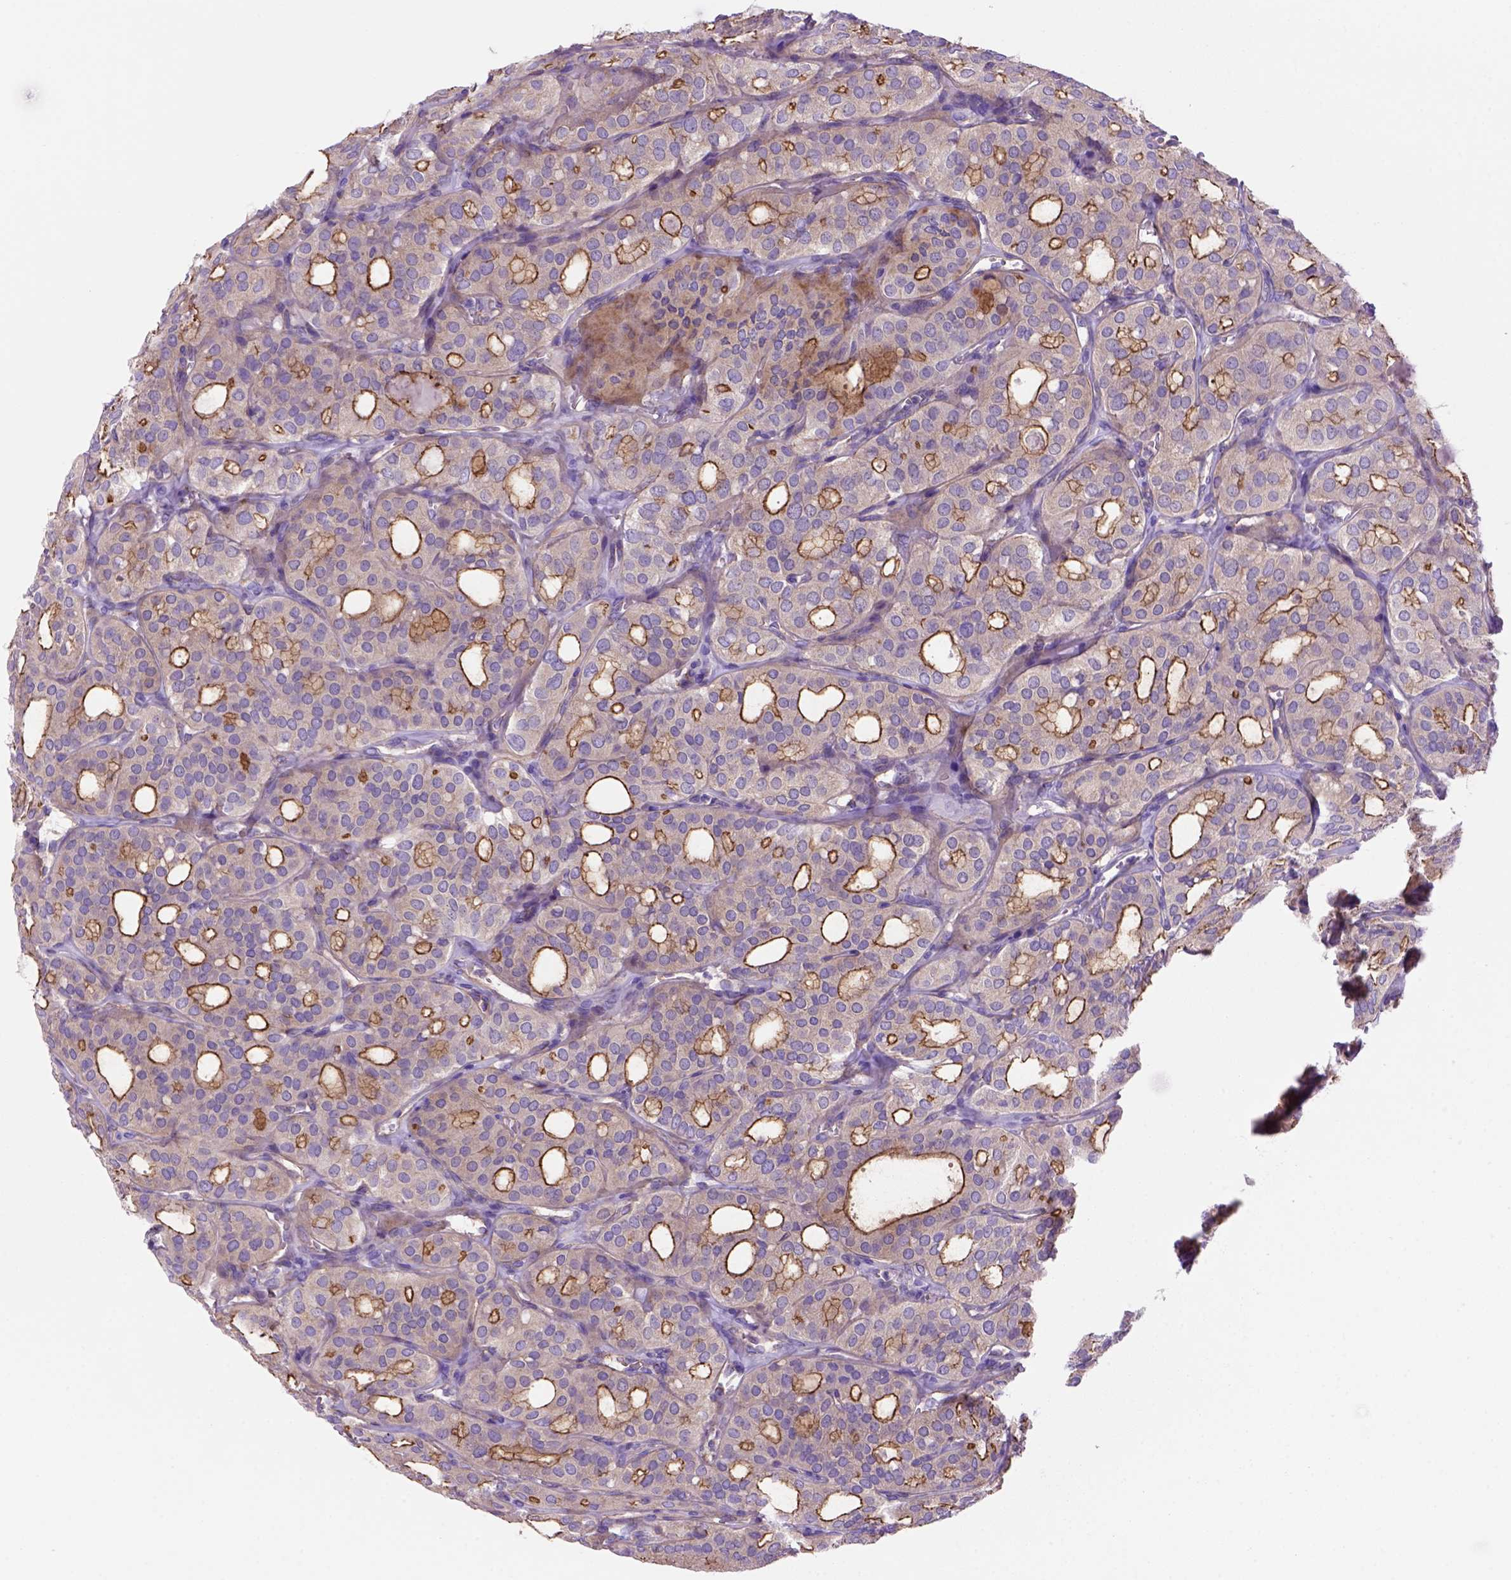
{"staining": {"intensity": "strong", "quantity": ">75%", "location": "cytoplasmic/membranous"}, "tissue": "thyroid cancer", "cell_type": "Tumor cells", "image_type": "cancer", "snomed": [{"axis": "morphology", "description": "Follicular adenoma carcinoma, NOS"}, {"axis": "topography", "description": "Thyroid gland"}], "caption": "Immunohistochemistry (DAB (3,3'-diaminobenzidine)) staining of human thyroid follicular adenoma carcinoma shows strong cytoplasmic/membranous protein expression in about >75% of tumor cells. (IHC, brightfield microscopy, high magnification).", "gene": "PEX12", "patient": {"sex": "male", "age": 75}}